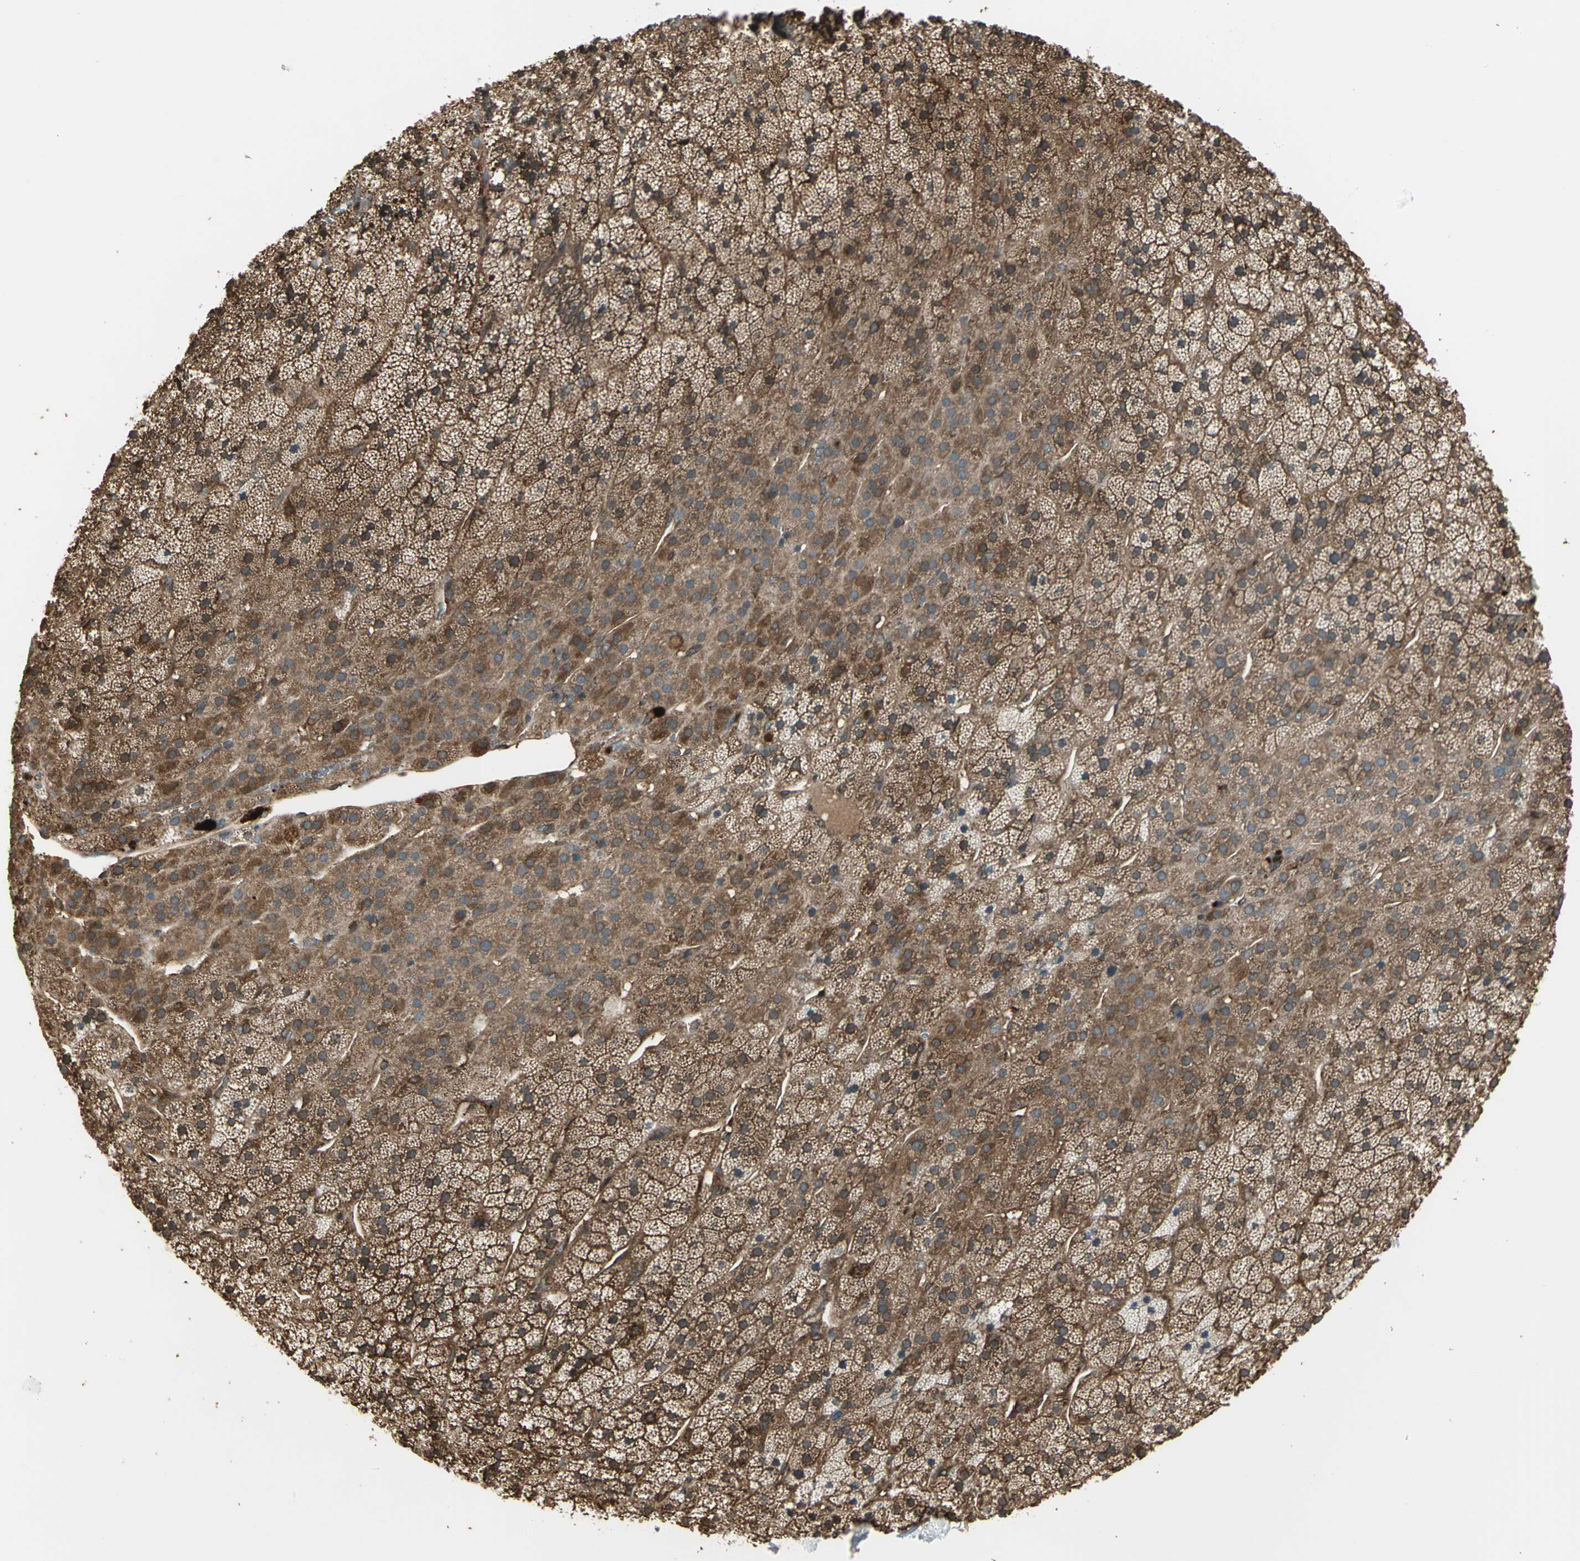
{"staining": {"intensity": "strong", "quantity": ">75%", "location": "cytoplasmic/membranous"}, "tissue": "adrenal gland", "cell_type": "Glandular cells", "image_type": "normal", "snomed": [{"axis": "morphology", "description": "Normal tissue, NOS"}, {"axis": "topography", "description": "Adrenal gland"}], "caption": "A brown stain labels strong cytoplasmic/membranous positivity of a protein in glandular cells of benign human adrenal gland.", "gene": "PRXL2B", "patient": {"sex": "male", "age": 35}}